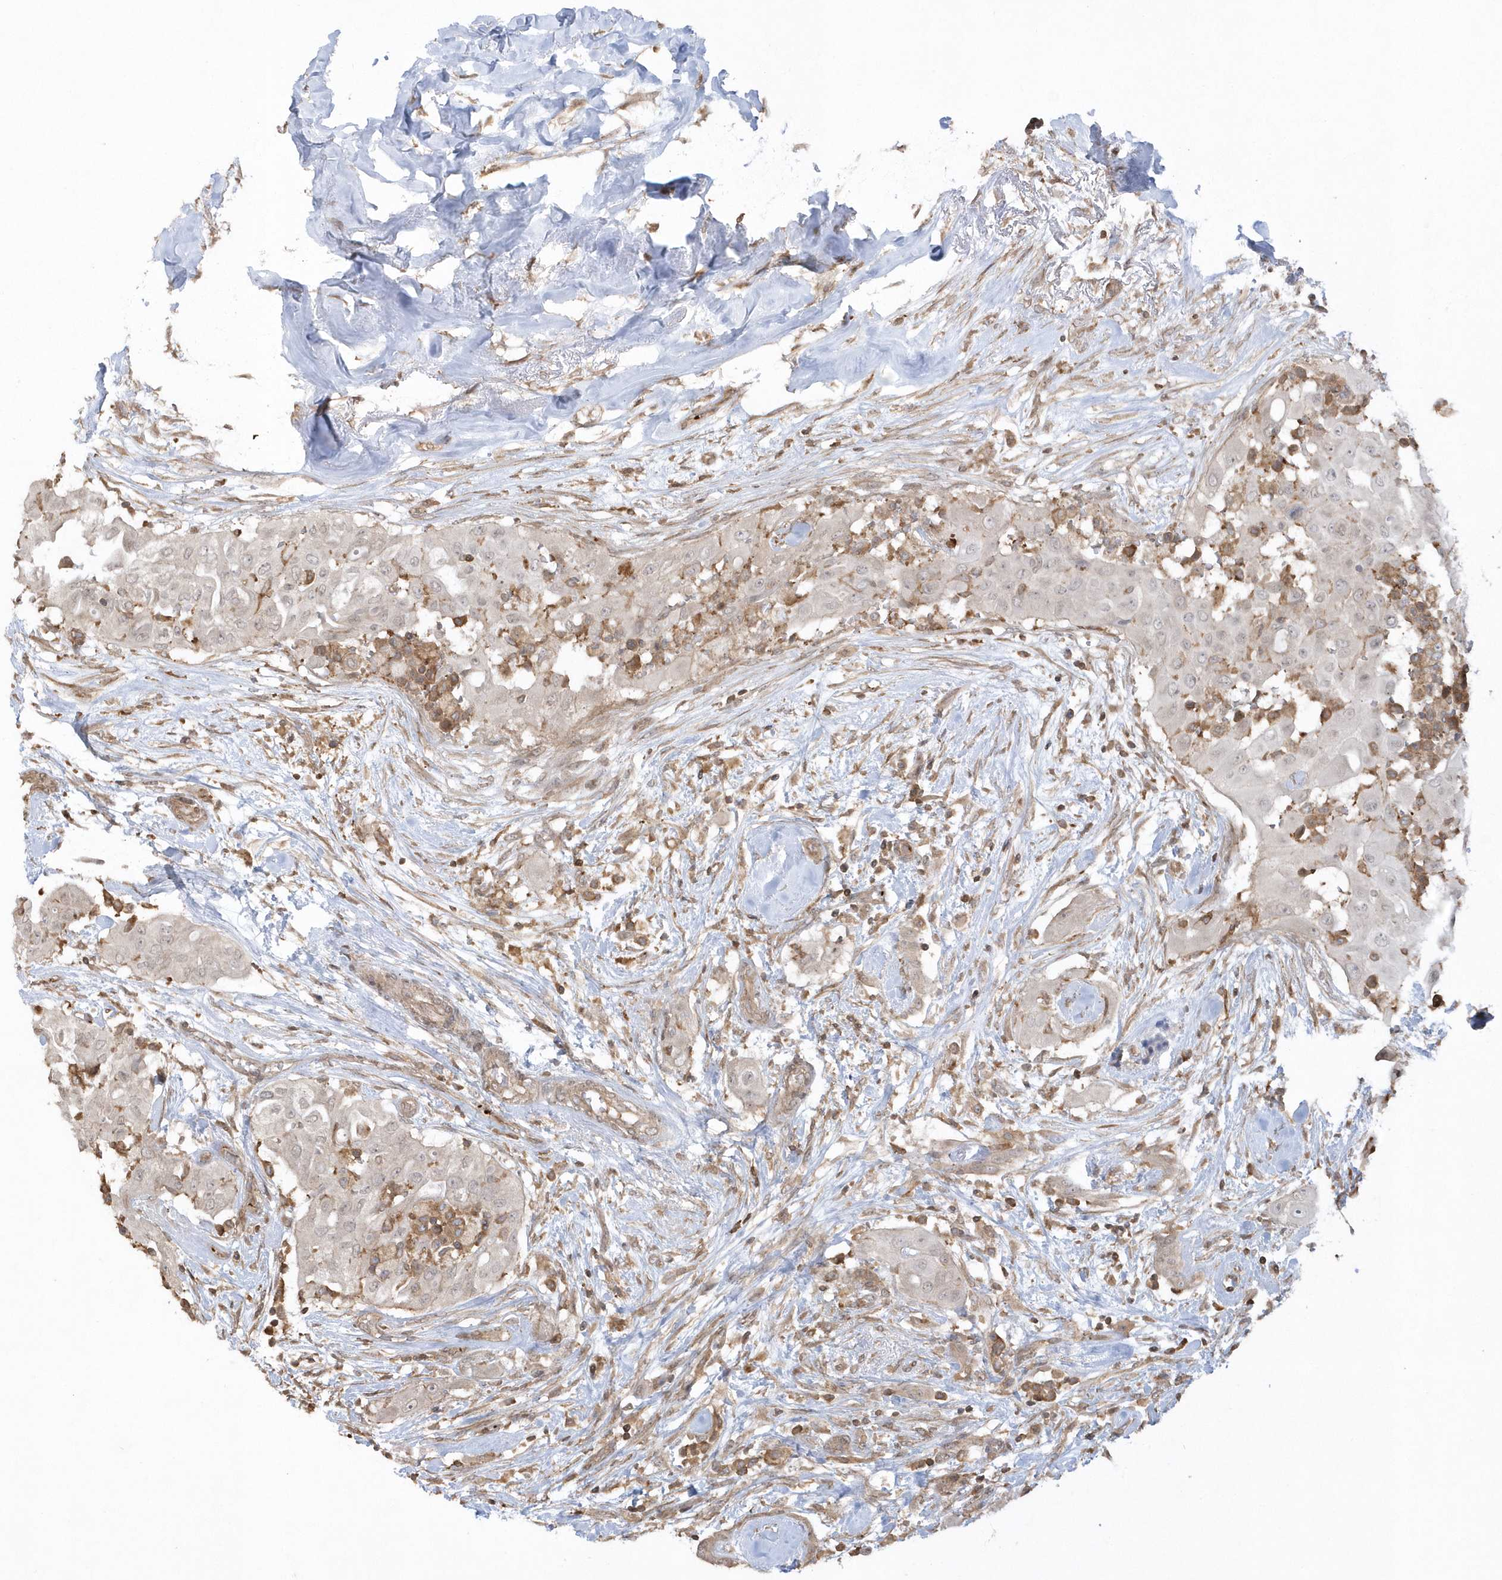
{"staining": {"intensity": "negative", "quantity": "none", "location": "none"}, "tissue": "thyroid cancer", "cell_type": "Tumor cells", "image_type": "cancer", "snomed": [{"axis": "morphology", "description": "Papillary adenocarcinoma, NOS"}, {"axis": "topography", "description": "Thyroid gland"}], "caption": "This is a histopathology image of IHC staining of thyroid cancer, which shows no expression in tumor cells. The staining was performed using DAB to visualize the protein expression in brown, while the nuclei were stained in blue with hematoxylin (Magnification: 20x).", "gene": "BSN", "patient": {"sex": "female", "age": 59}}